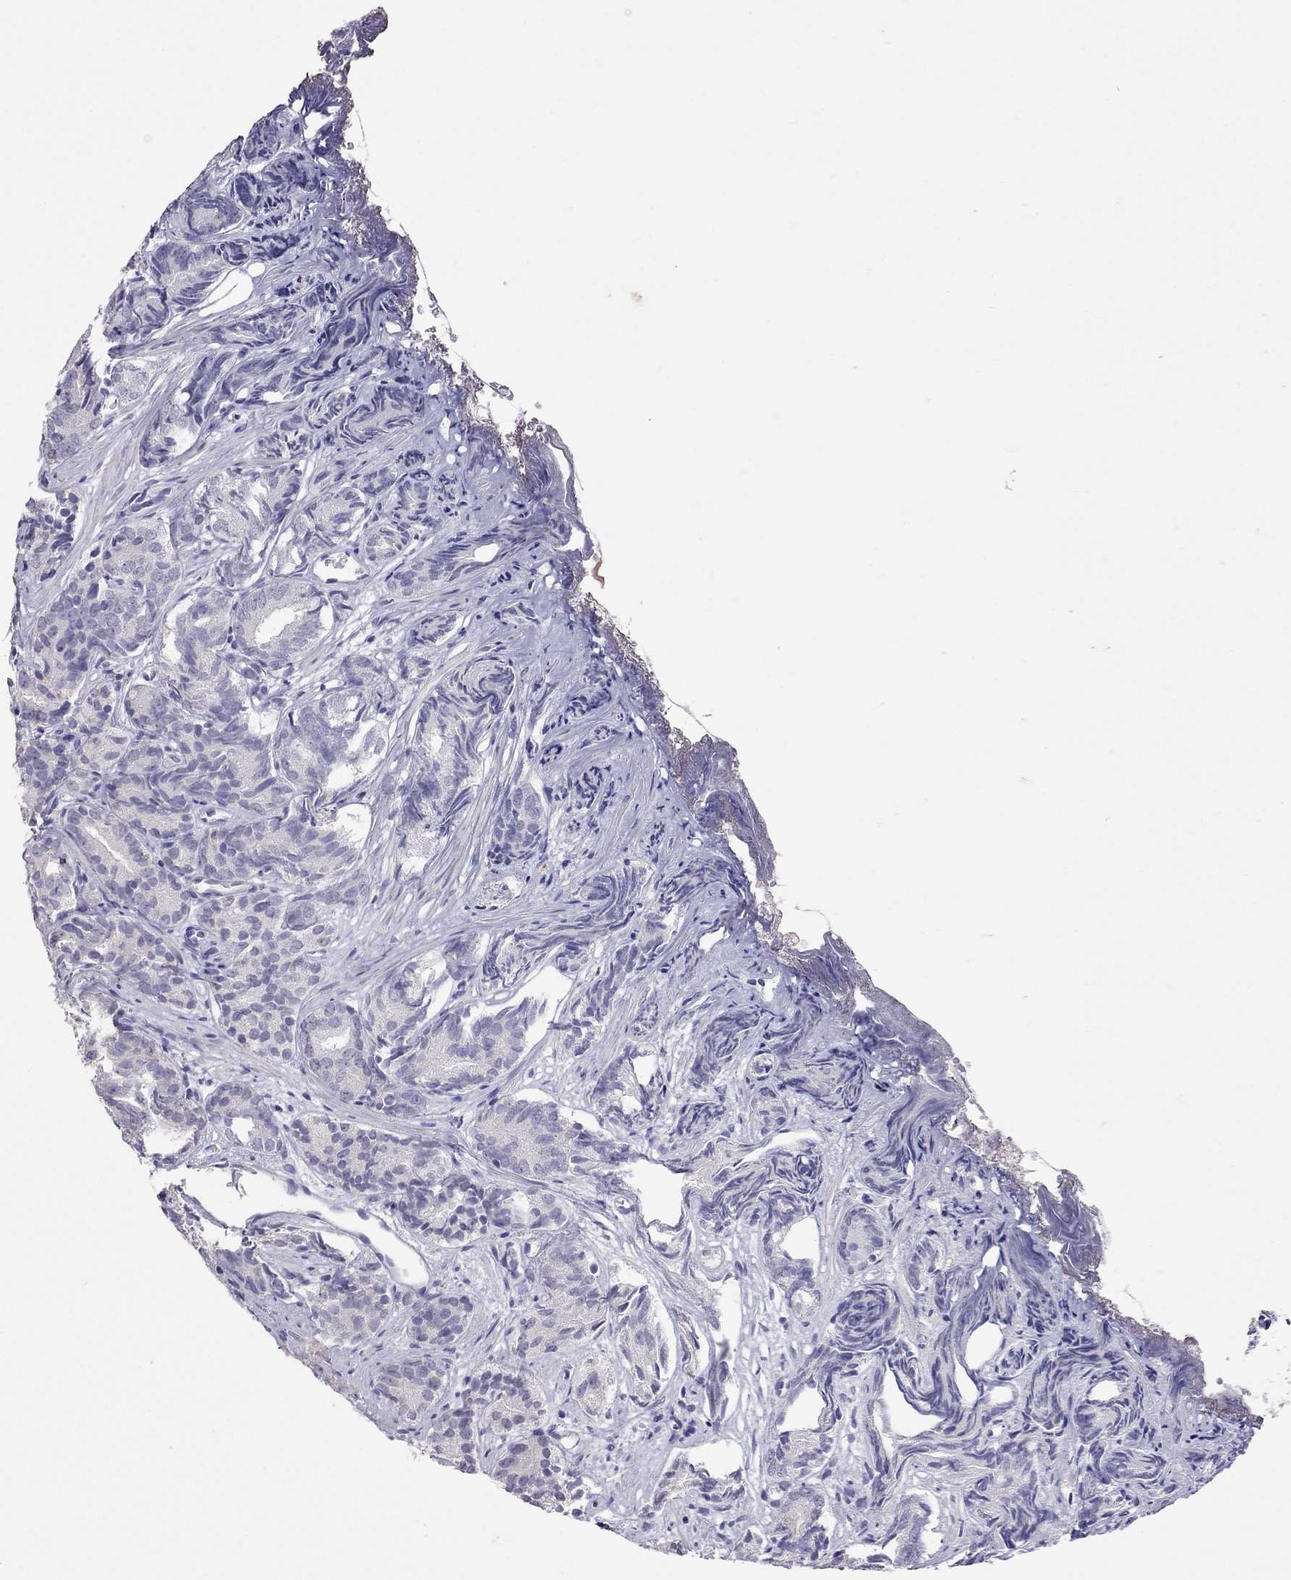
{"staining": {"intensity": "negative", "quantity": "none", "location": "none"}, "tissue": "prostate cancer", "cell_type": "Tumor cells", "image_type": "cancer", "snomed": [{"axis": "morphology", "description": "Adenocarcinoma, High grade"}, {"axis": "topography", "description": "Prostate"}], "caption": "Immunohistochemistry (IHC) histopathology image of prostate cancer stained for a protein (brown), which shows no staining in tumor cells.", "gene": "SLAMF1", "patient": {"sex": "male", "age": 84}}